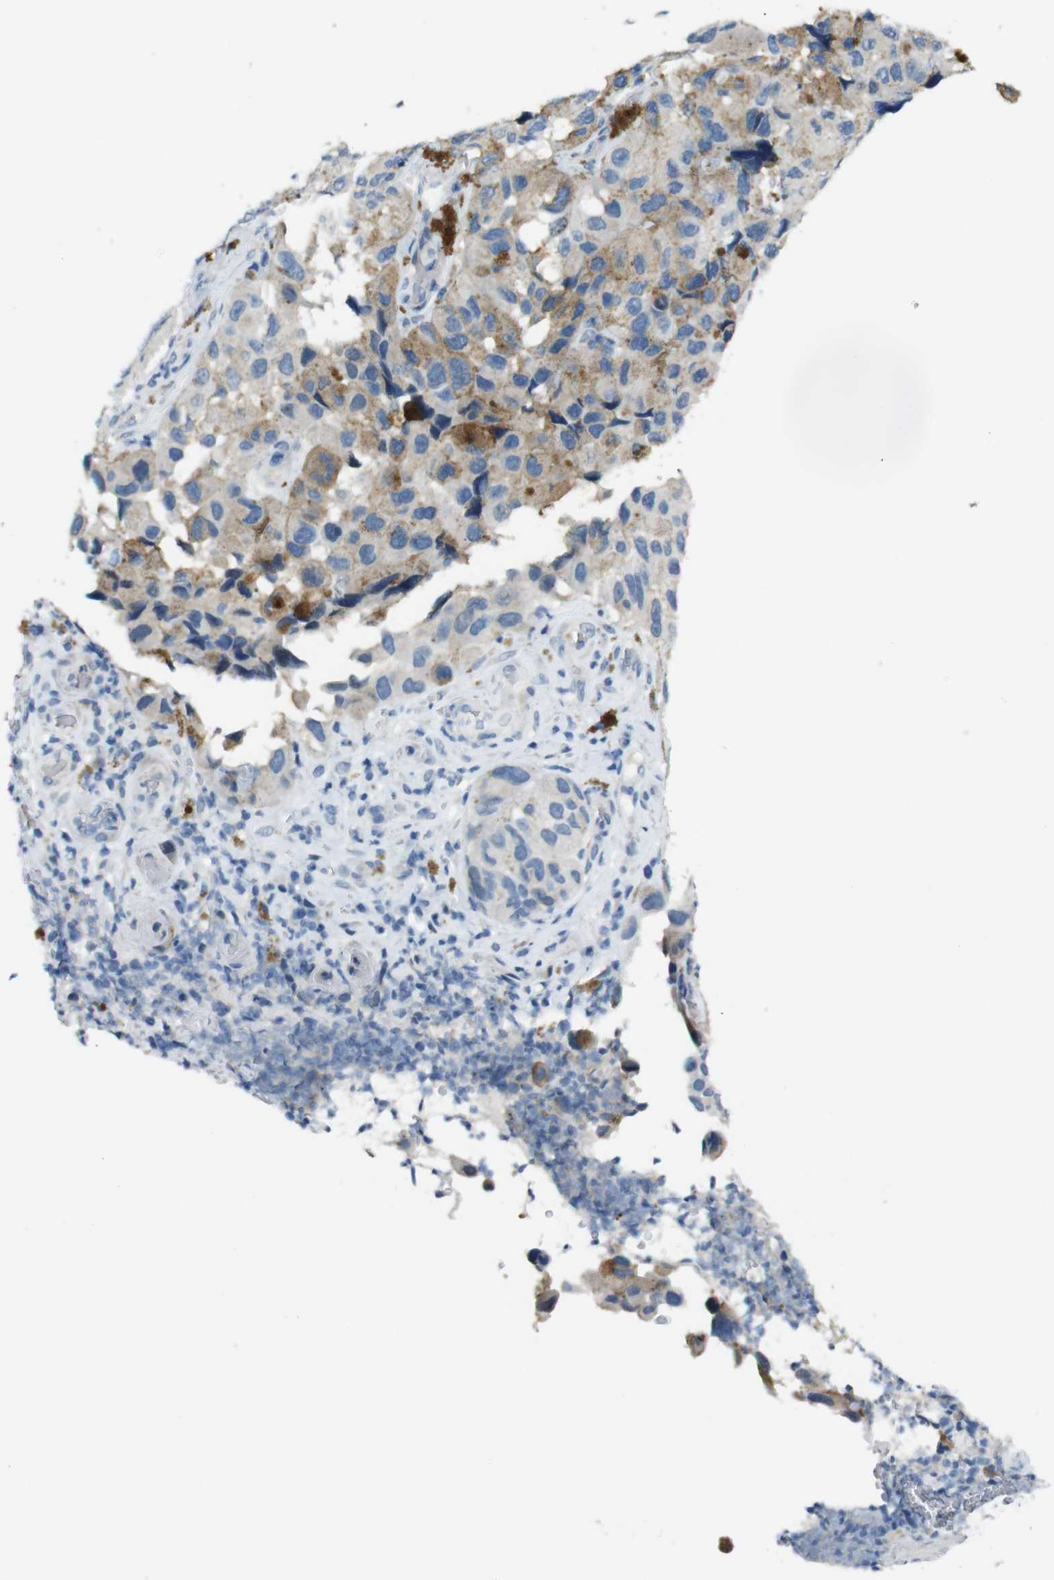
{"staining": {"intensity": "negative", "quantity": "none", "location": "none"}, "tissue": "melanoma", "cell_type": "Tumor cells", "image_type": "cancer", "snomed": [{"axis": "morphology", "description": "Malignant melanoma, NOS"}, {"axis": "topography", "description": "Skin"}], "caption": "This is an immunohistochemistry micrograph of malignant melanoma. There is no positivity in tumor cells.", "gene": "HRH2", "patient": {"sex": "female", "age": 73}}